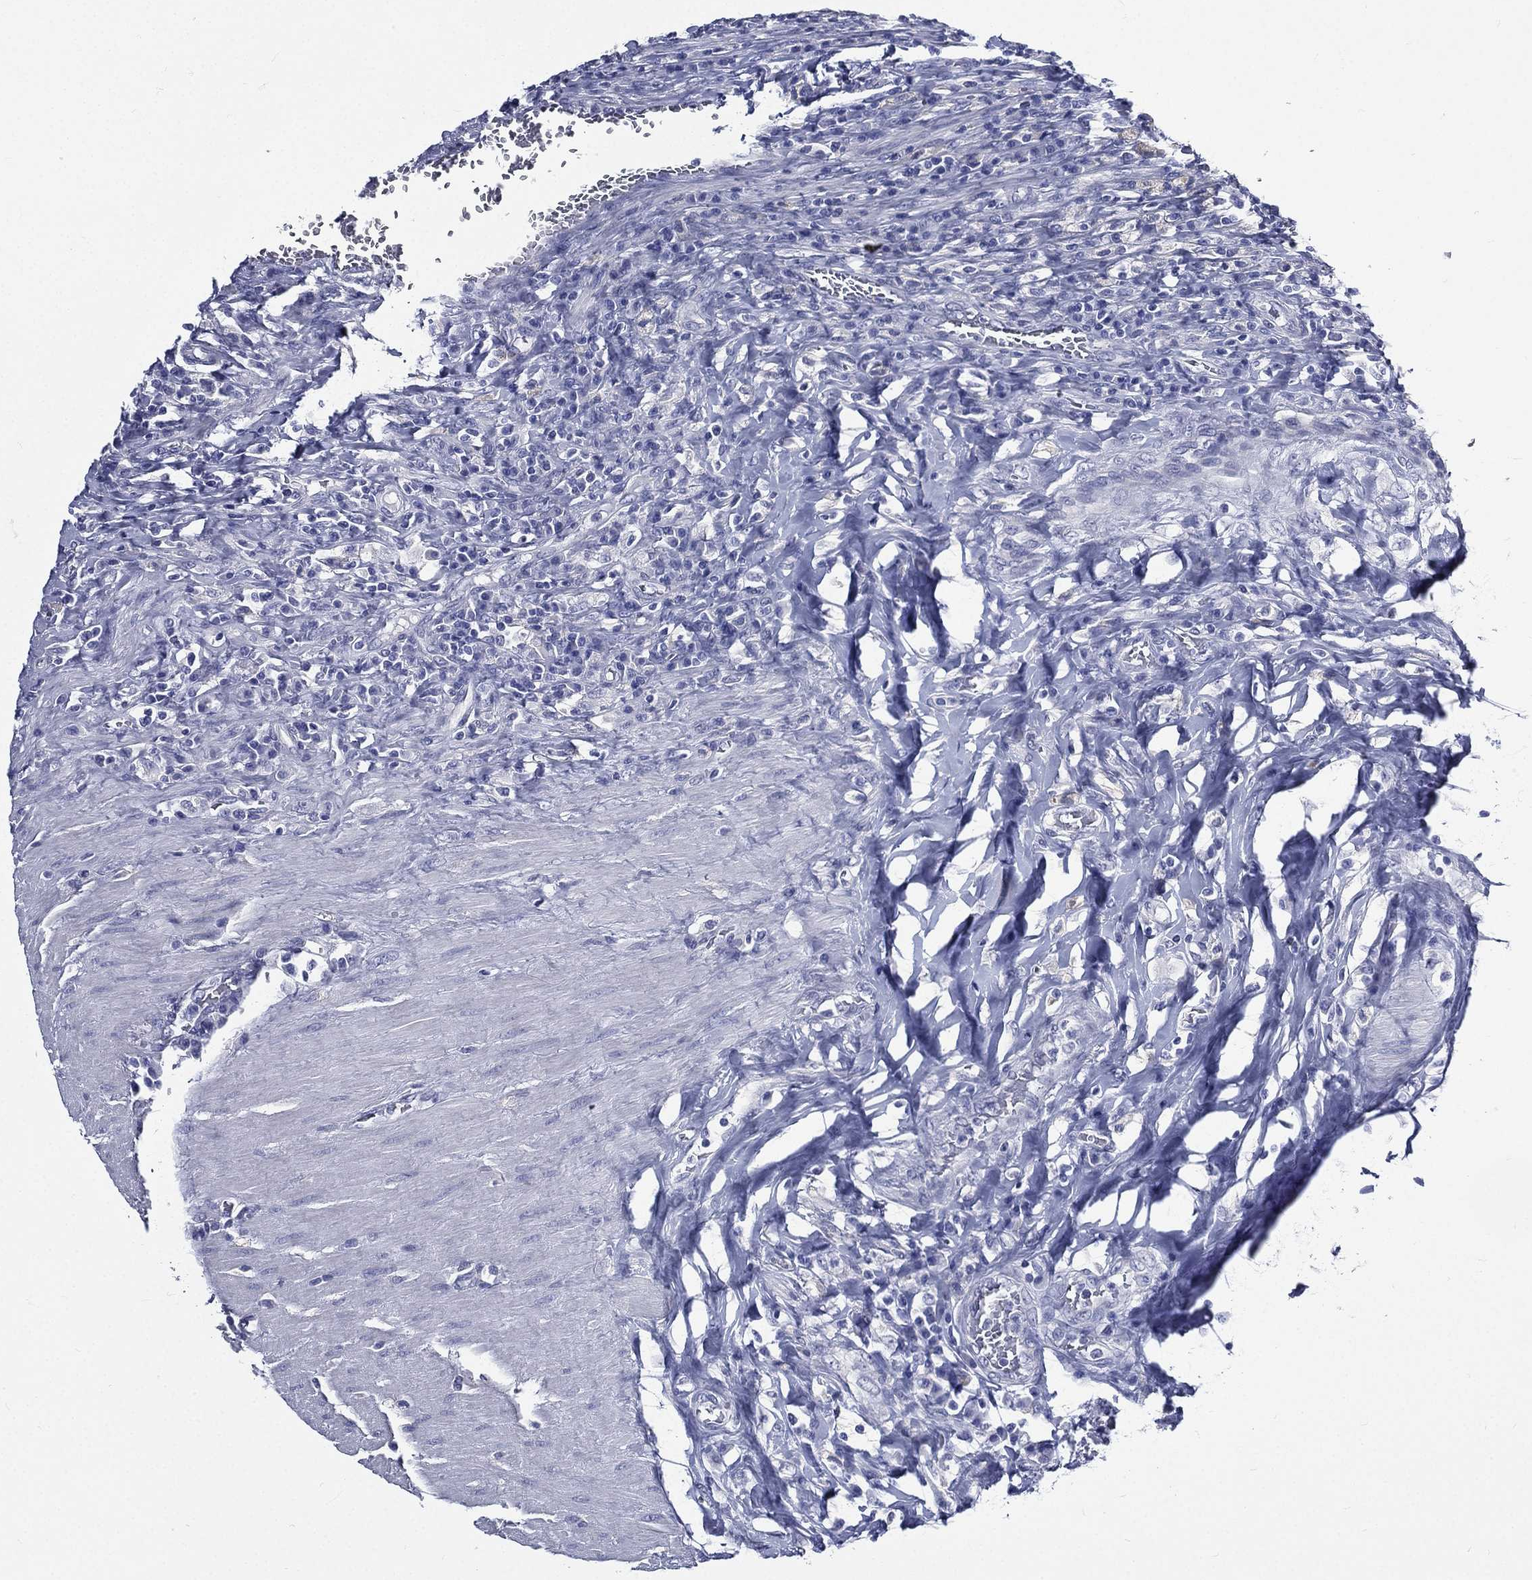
{"staining": {"intensity": "negative", "quantity": "none", "location": "none"}, "tissue": "colorectal cancer", "cell_type": "Tumor cells", "image_type": "cancer", "snomed": [{"axis": "morphology", "description": "Adenocarcinoma, NOS"}, {"axis": "topography", "description": "Colon"}], "caption": "The immunohistochemistry (IHC) micrograph has no significant staining in tumor cells of colorectal cancer tissue.", "gene": "DPYS", "patient": {"sex": "female", "age": 86}}